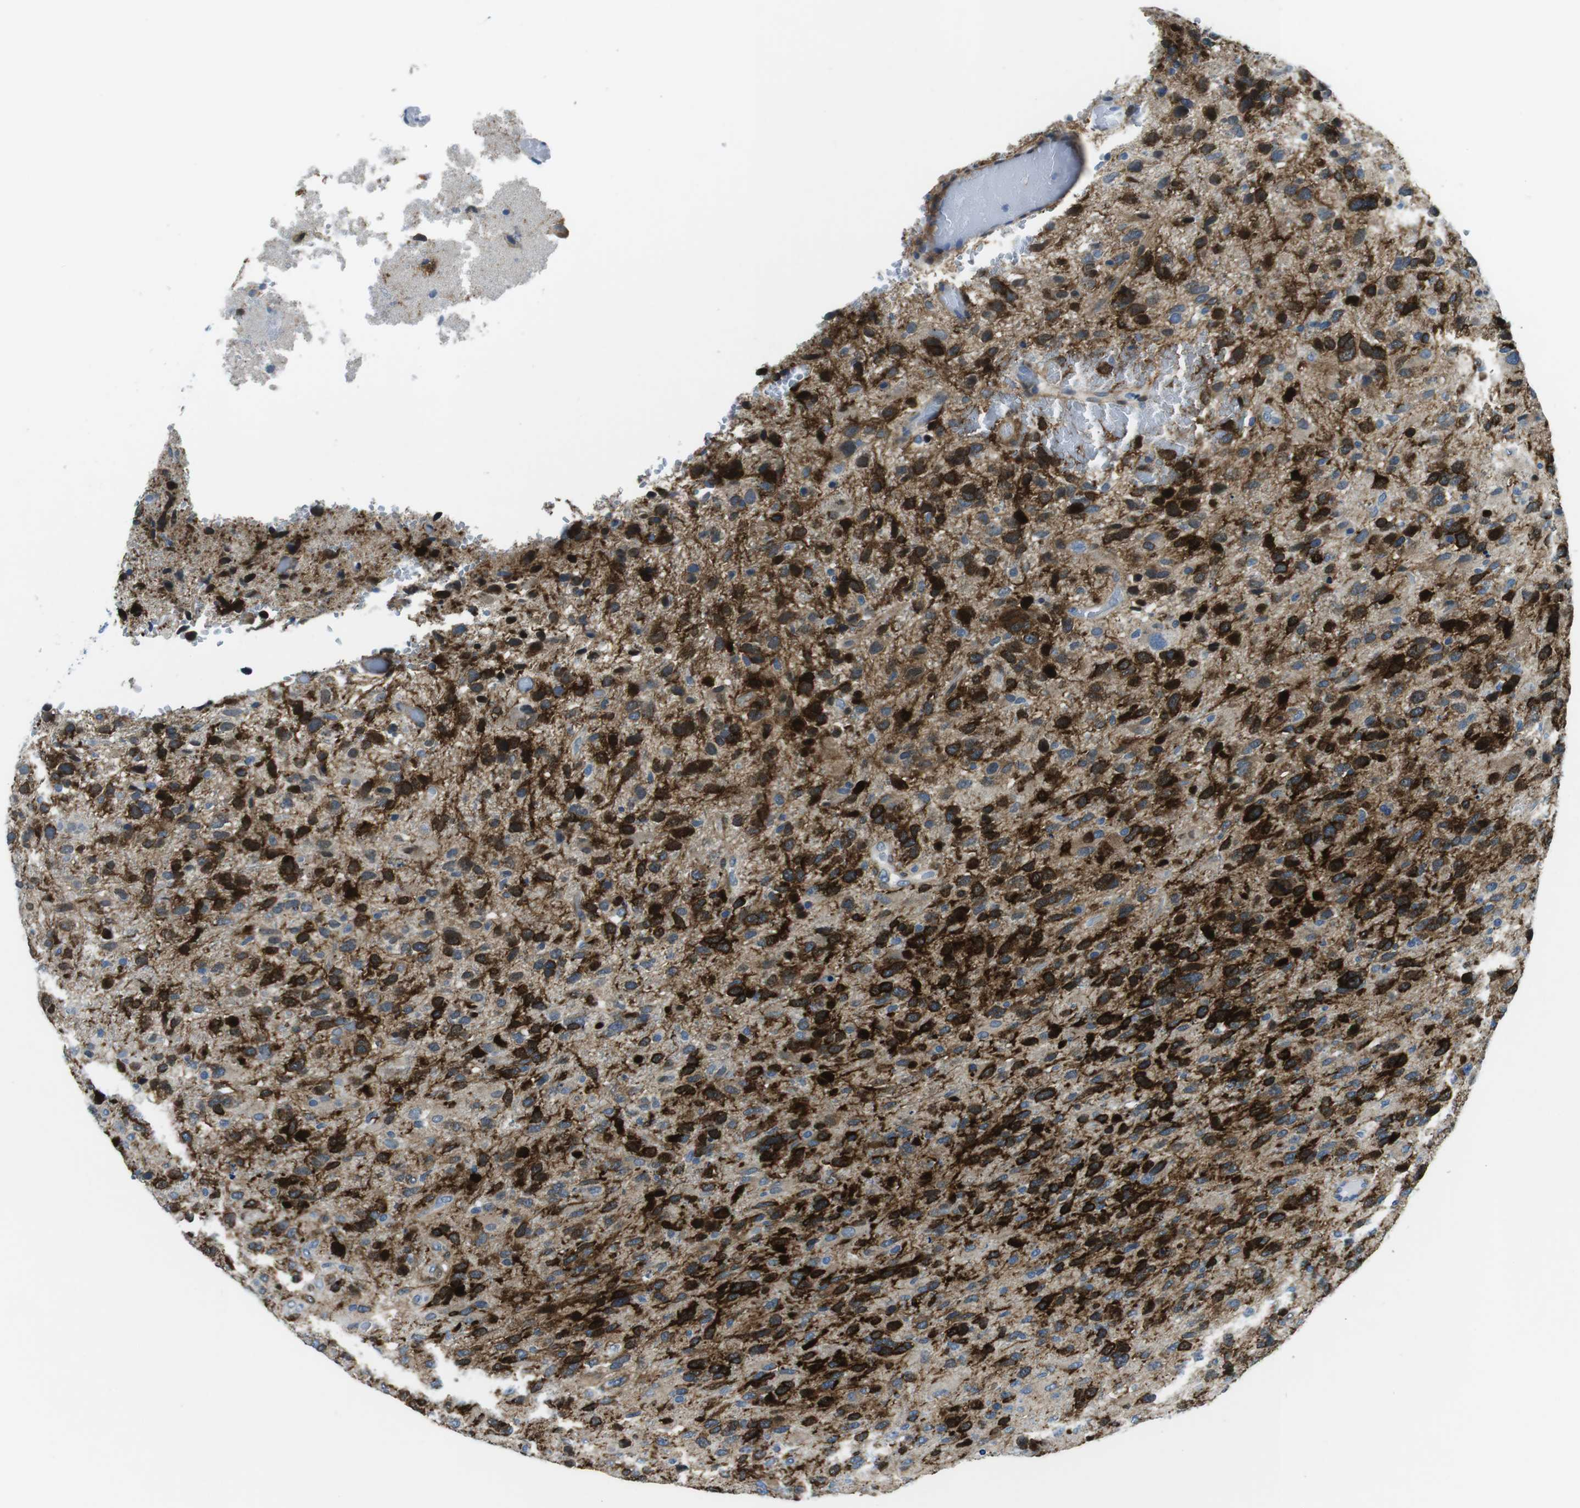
{"staining": {"intensity": "strong", "quantity": "25%-75%", "location": "cytoplasmic/membranous"}, "tissue": "glioma", "cell_type": "Tumor cells", "image_type": "cancer", "snomed": [{"axis": "morphology", "description": "Glioma, malignant, High grade"}, {"axis": "topography", "description": "Brain"}], "caption": "High-grade glioma (malignant) was stained to show a protein in brown. There is high levels of strong cytoplasmic/membranous positivity in approximately 25%-75% of tumor cells.", "gene": "PHLDA1", "patient": {"sex": "female", "age": 58}}